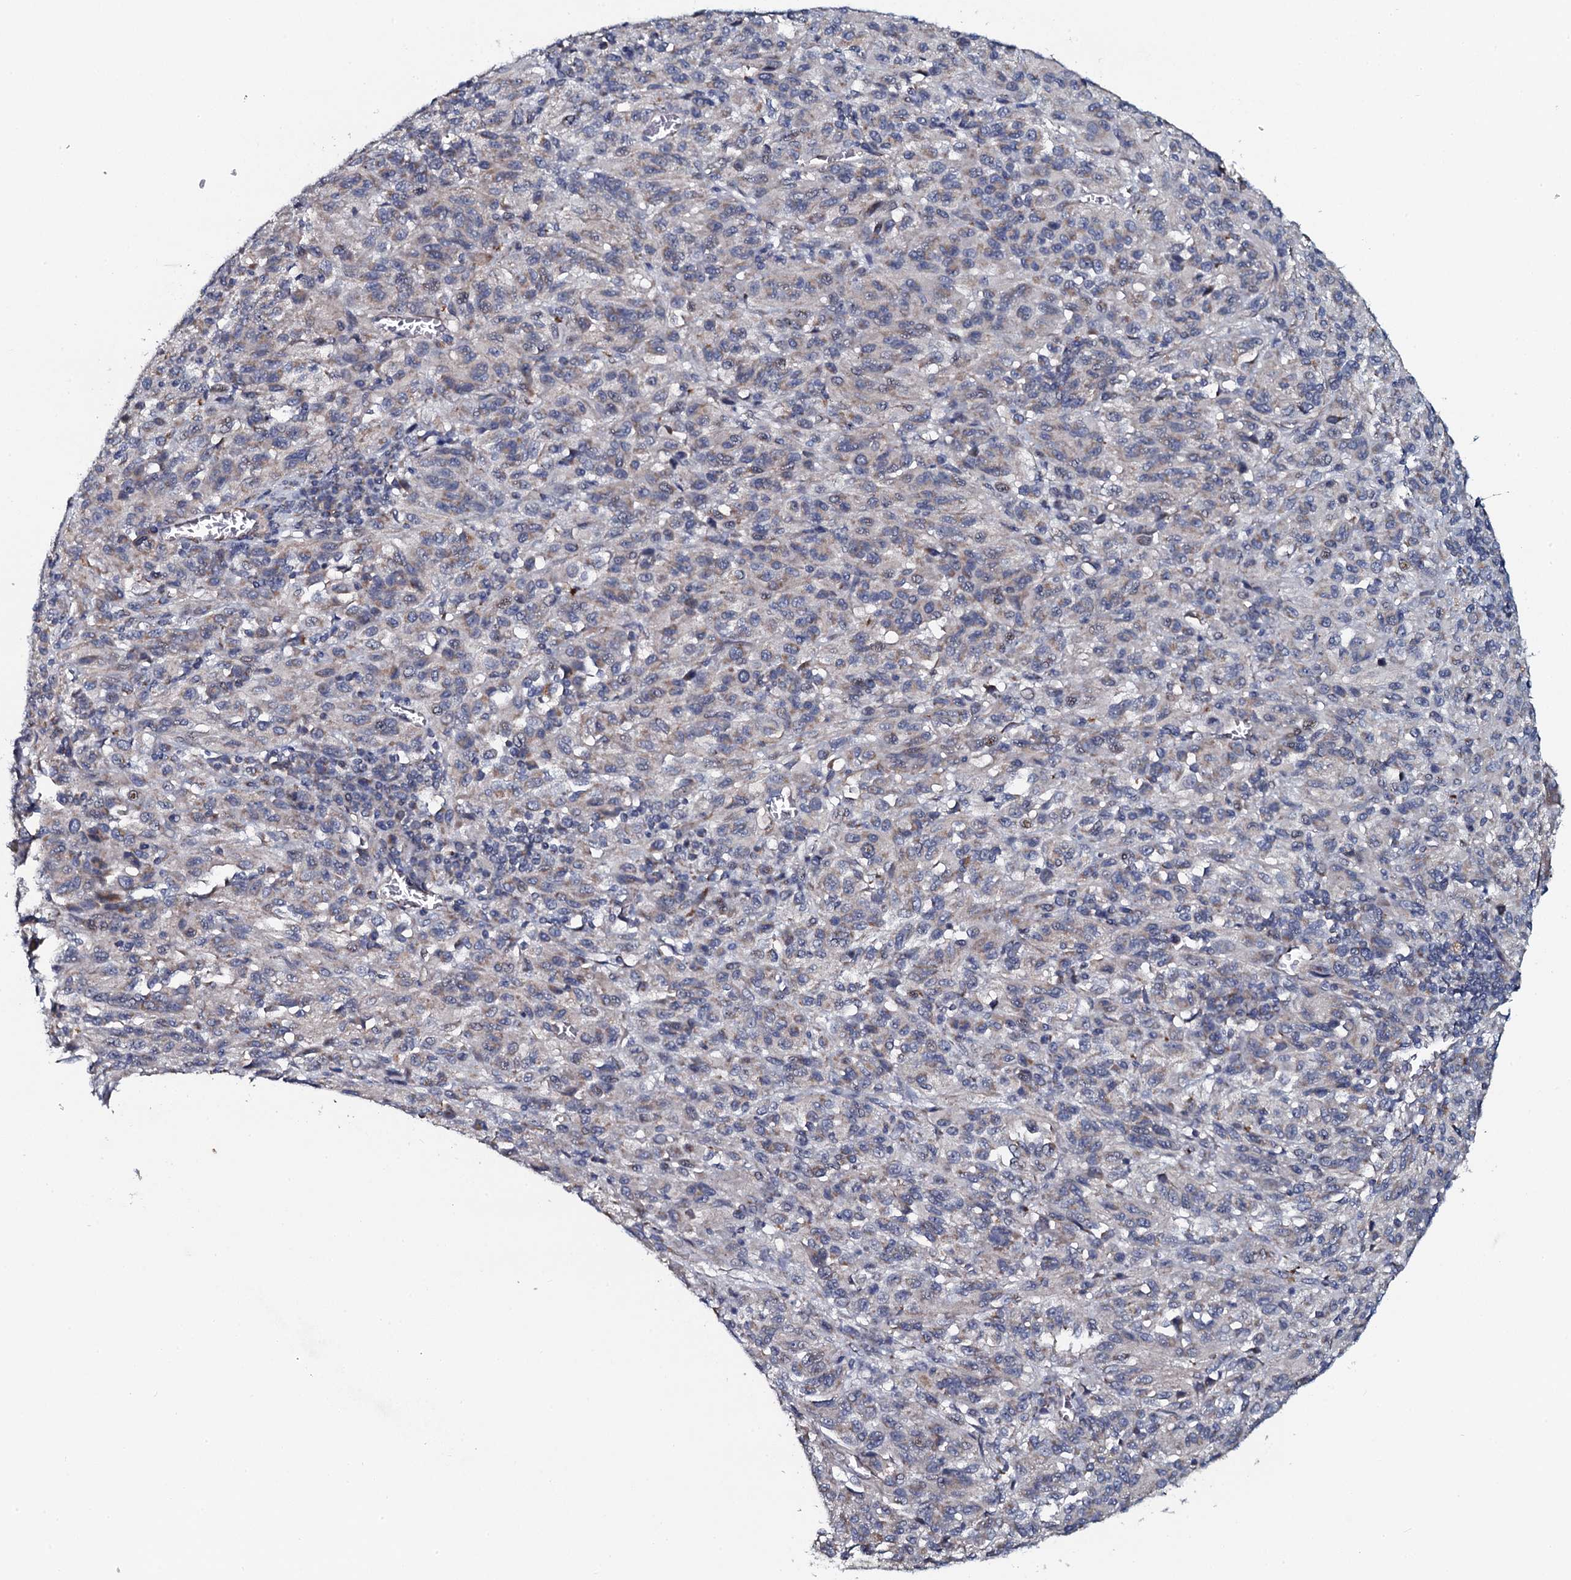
{"staining": {"intensity": "negative", "quantity": "none", "location": "none"}, "tissue": "melanoma", "cell_type": "Tumor cells", "image_type": "cancer", "snomed": [{"axis": "morphology", "description": "Malignant melanoma, Metastatic site"}, {"axis": "topography", "description": "Lung"}], "caption": "High magnification brightfield microscopy of melanoma stained with DAB (3,3'-diaminobenzidine) (brown) and counterstained with hematoxylin (blue): tumor cells show no significant staining.", "gene": "KCTD4", "patient": {"sex": "male", "age": 64}}